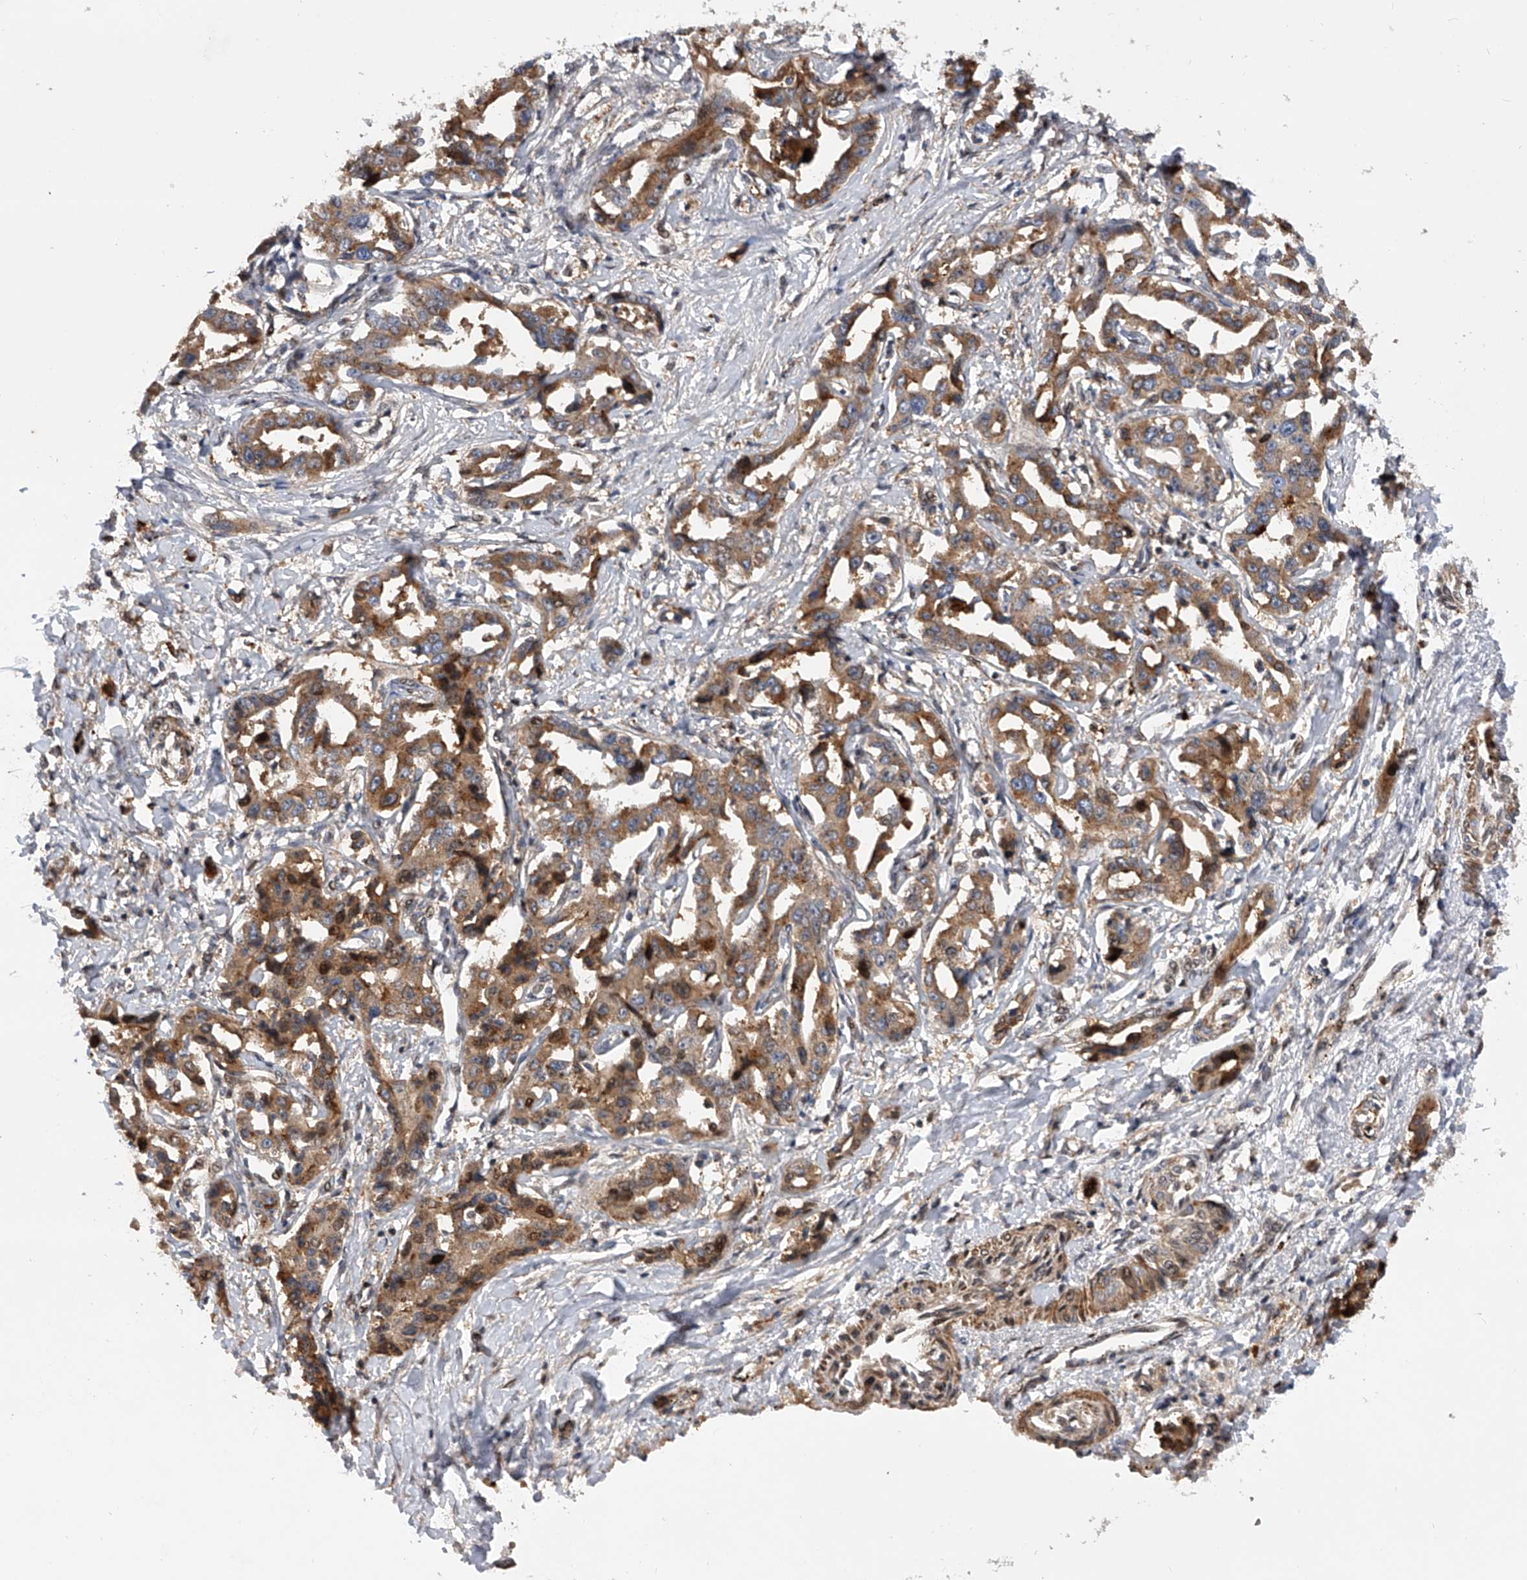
{"staining": {"intensity": "moderate", "quantity": ">75%", "location": "cytoplasmic/membranous"}, "tissue": "liver cancer", "cell_type": "Tumor cells", "image_type": "cancer", "snomed": [{"axis": "morphology", "description": "Cholangiocarcinoma"}, {"axis": "topography", "description": "Liver"}], "caption": "Human liver cholangiocarcinoma stained with a brown dye reveals moderate cytoplasmic/membranous positive positivity in about >75% of tumor cells.", "gene": "PDSS2", "patient": {"sex": "male", "age": 59}}